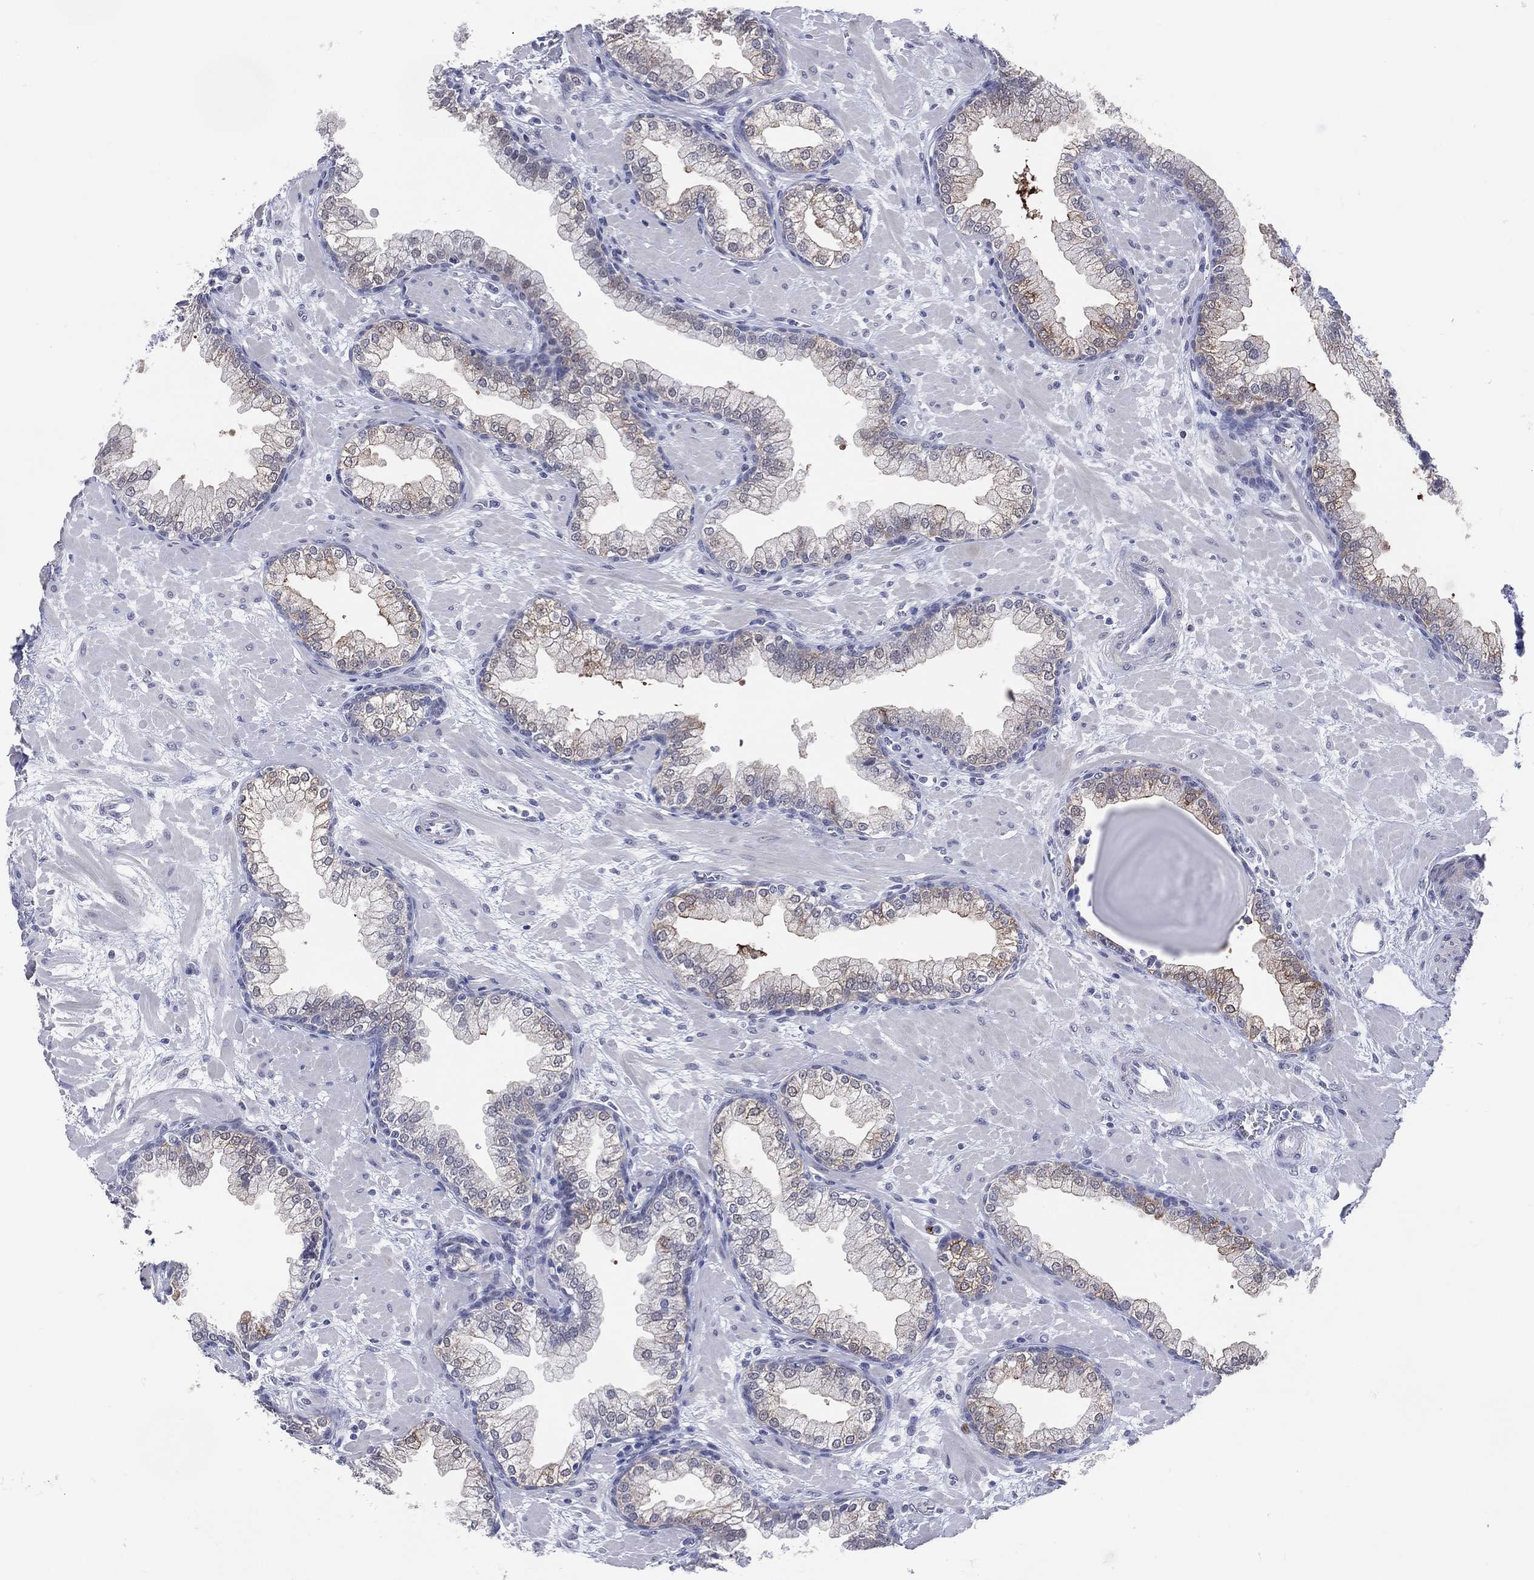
{"staining": {"intensity": "weak", "quantity": "<25%", "location": "cytoplasmic/membranous"}, "tissue": "prostate", "cell_type": "Glandular cells", "image_type": "normal", "snomed": [{"axis": "morphology", "description": "Normal tissue, NOS"}, {"axis": "topography", "description": "Prostate"}], "caption": "Immunohistochemistry of normal human prostate displays no expression in glandular cells.", "gene": "CFAP58", "patient": {"sex": "male", "age": 63}}